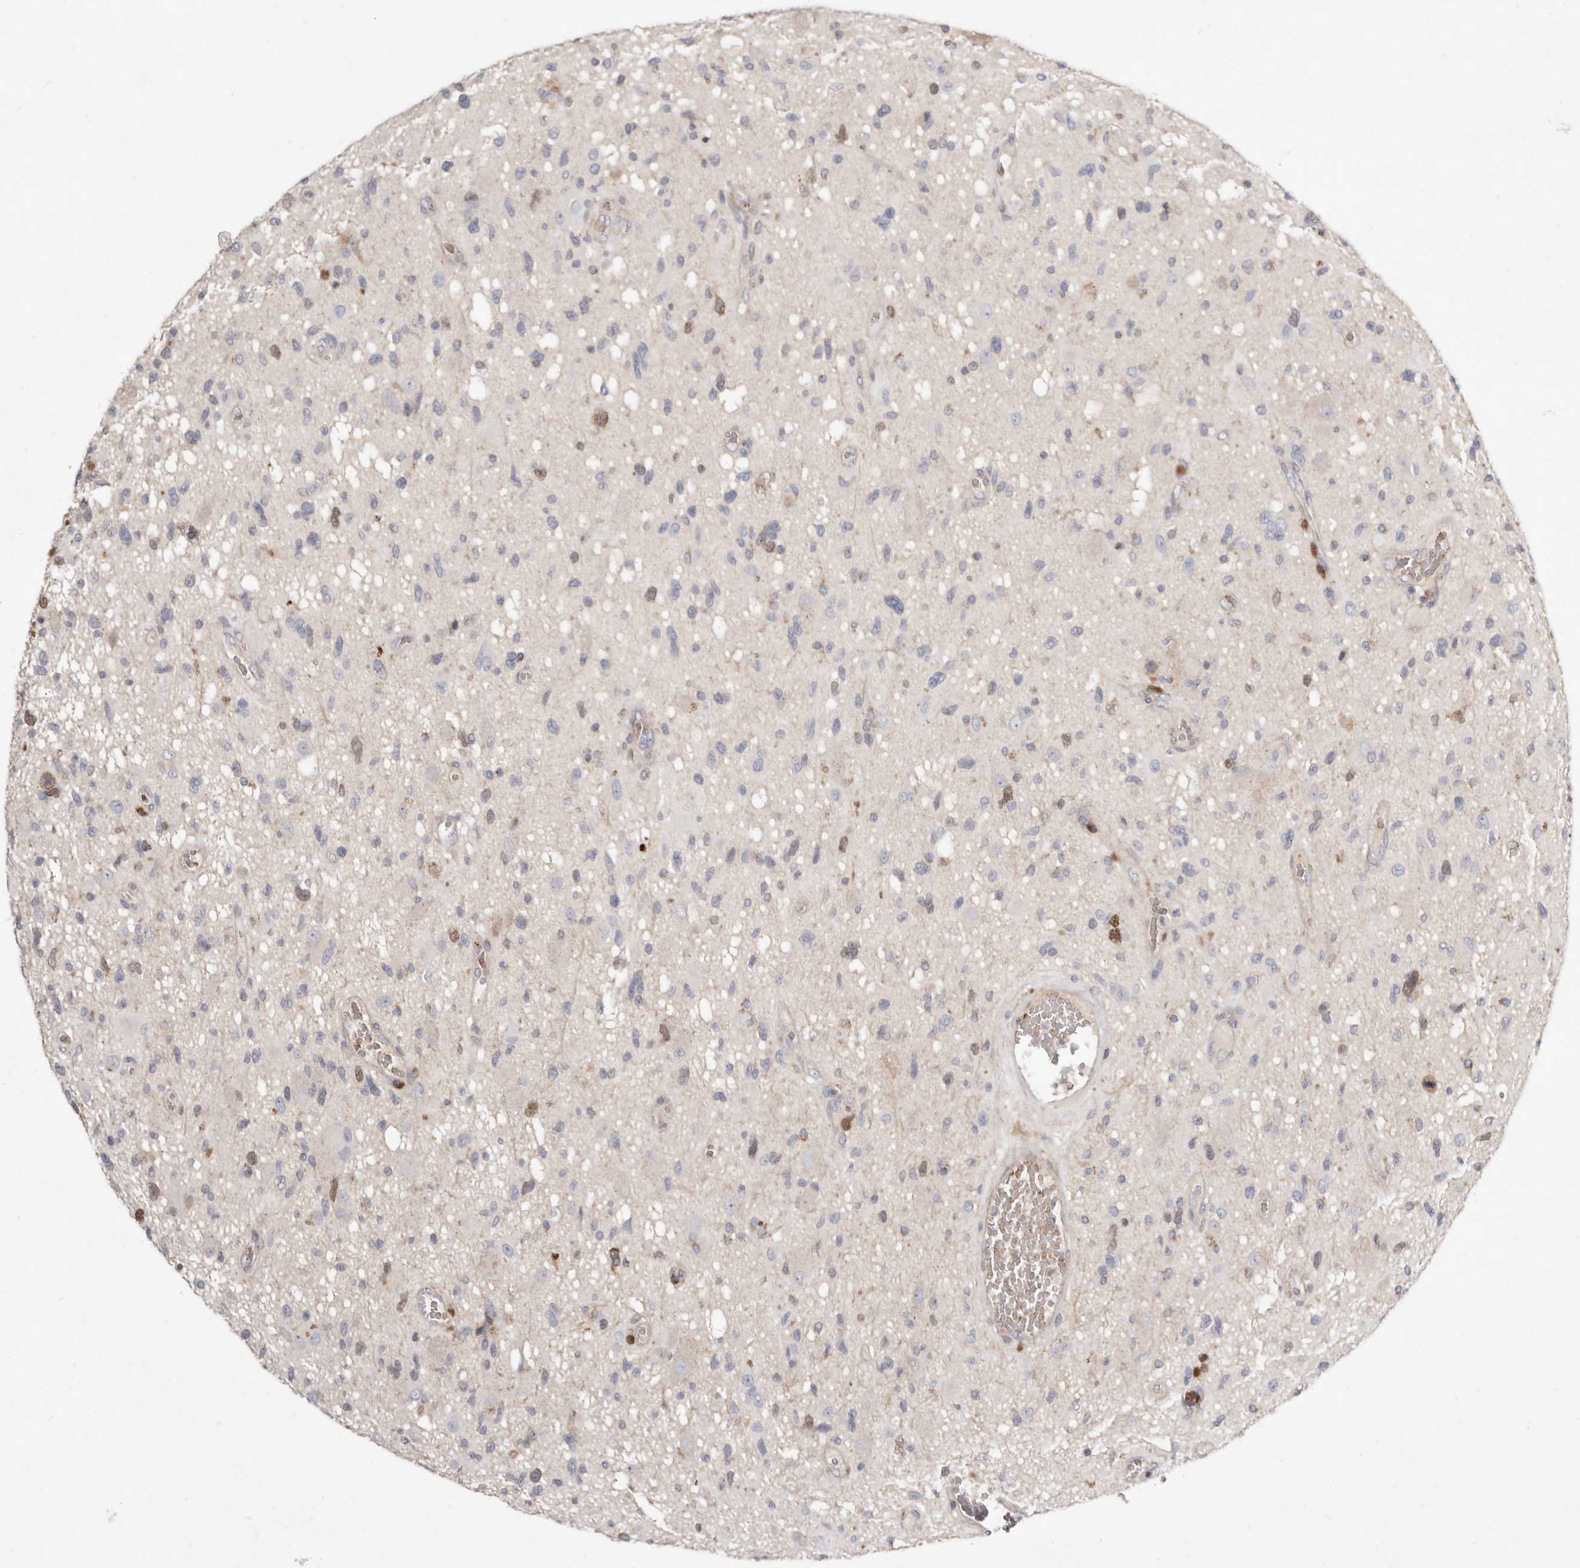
{"staining": {"intensity": "negative", "quantity": "none", "location": "none"}, "tissue": "glioma", "cell_type": "Tumor cells", "image_type": "cancer", "snomed": [{"axis": "morphology", "description": "Glioma, malignant, High grade"}, {"axis": "topography", "description": "Brain"}], "caption": "Photomicrograph shows no protein positivity in tumor cells of glioma tissue. Nuclei are stained in blue.", "gene": "SLC25A20", "patient": {"sex": "male", "age": 33}}